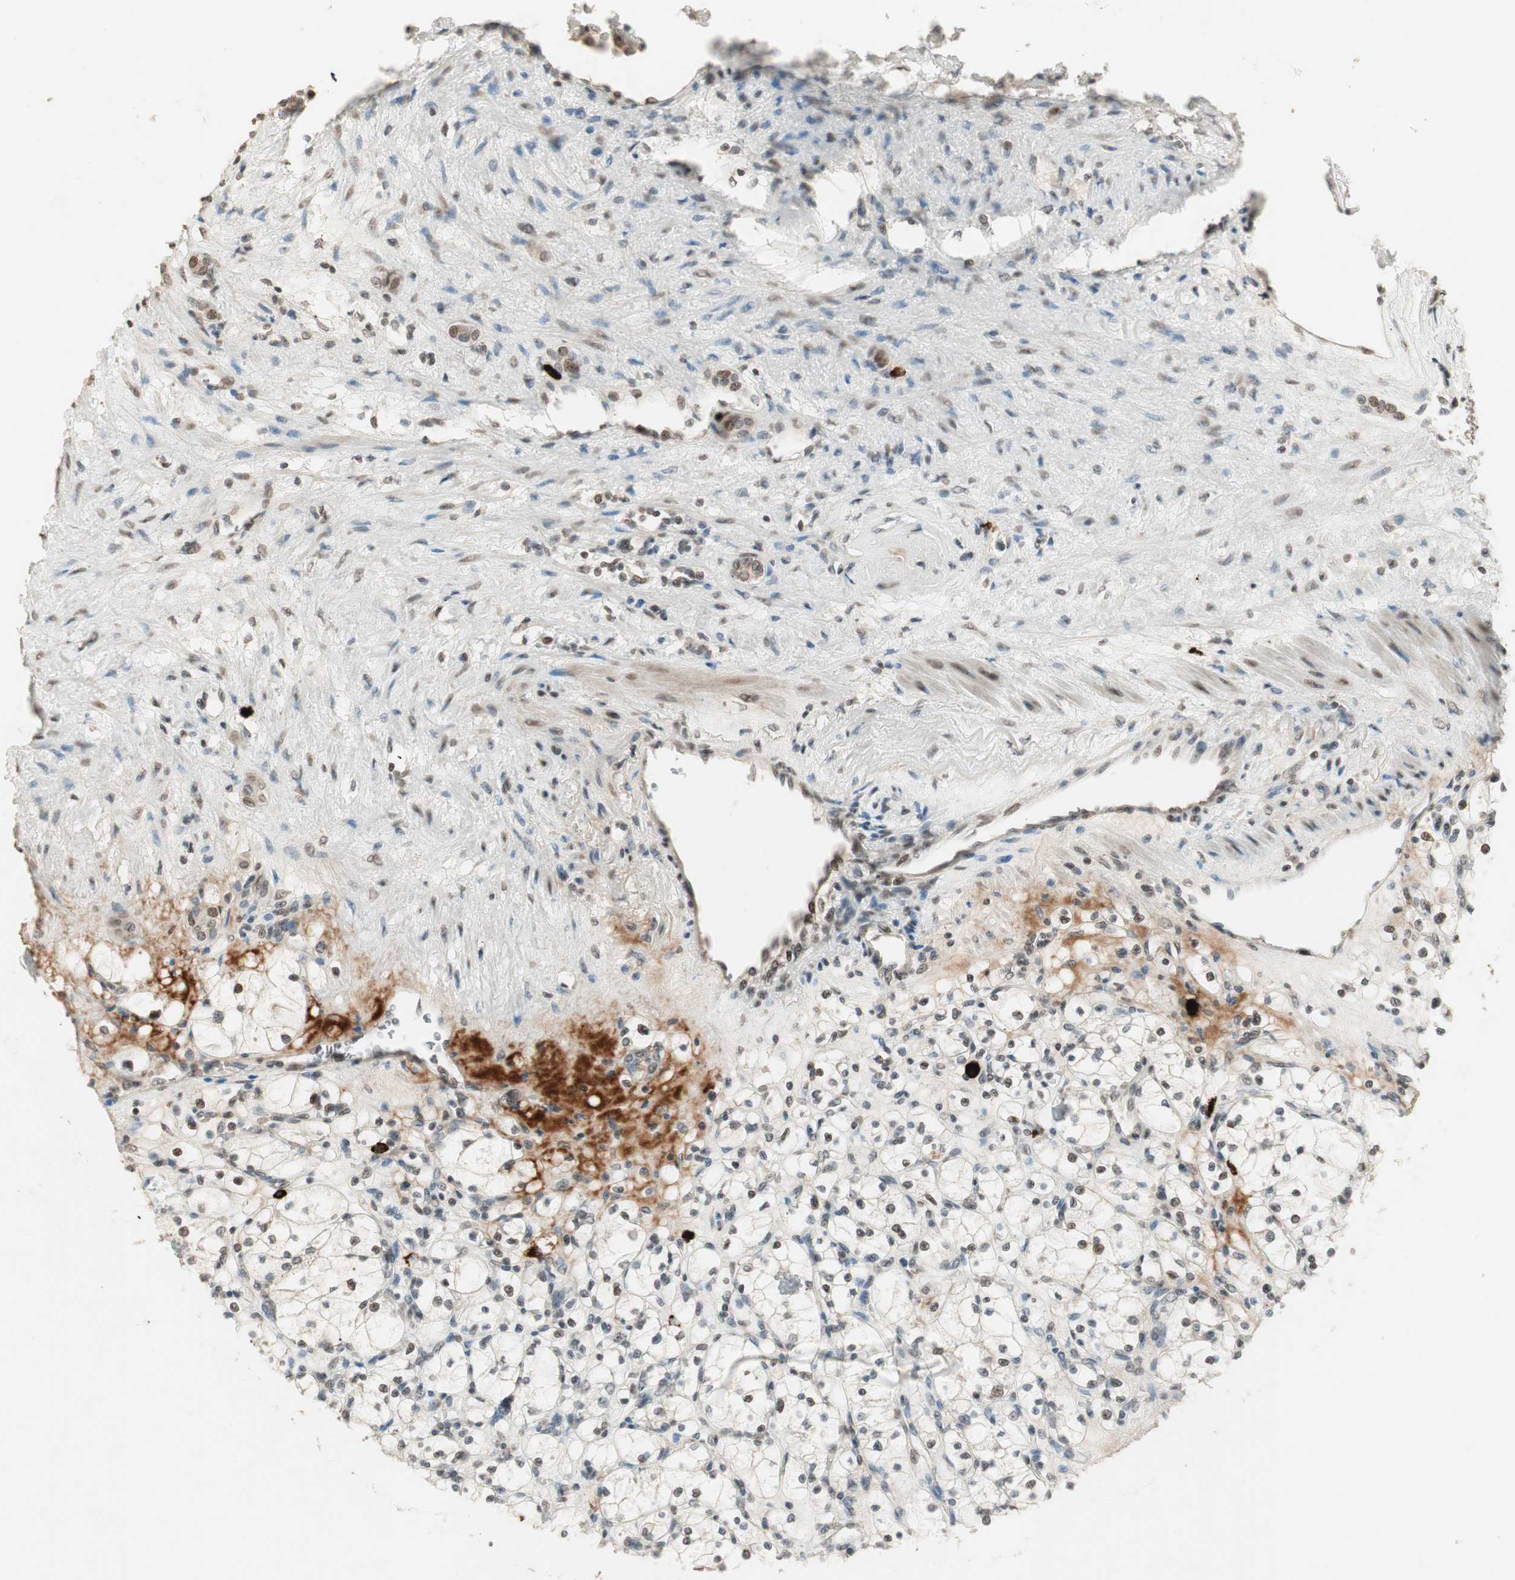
{"staining": {"intensity": "weak", "quantity": "25%-75%", "location": "nuclear"}, "tissue": "renal cancer", "cell_type": "Tumor cells", "image_type": "cancer", "snomed": [{"axis": "morphology", "description": "Adenocarcinoma, NOS"}, {"axis": "topography", "description": "Kidney"}], "caption": "Protein expression analysis of human renal adenocarcinoma reveals weak nuclear staining in approximately 25%-75% of tumor cells.", "gene": "ETV4", "patient": {"sex": "female", "age": 83}}